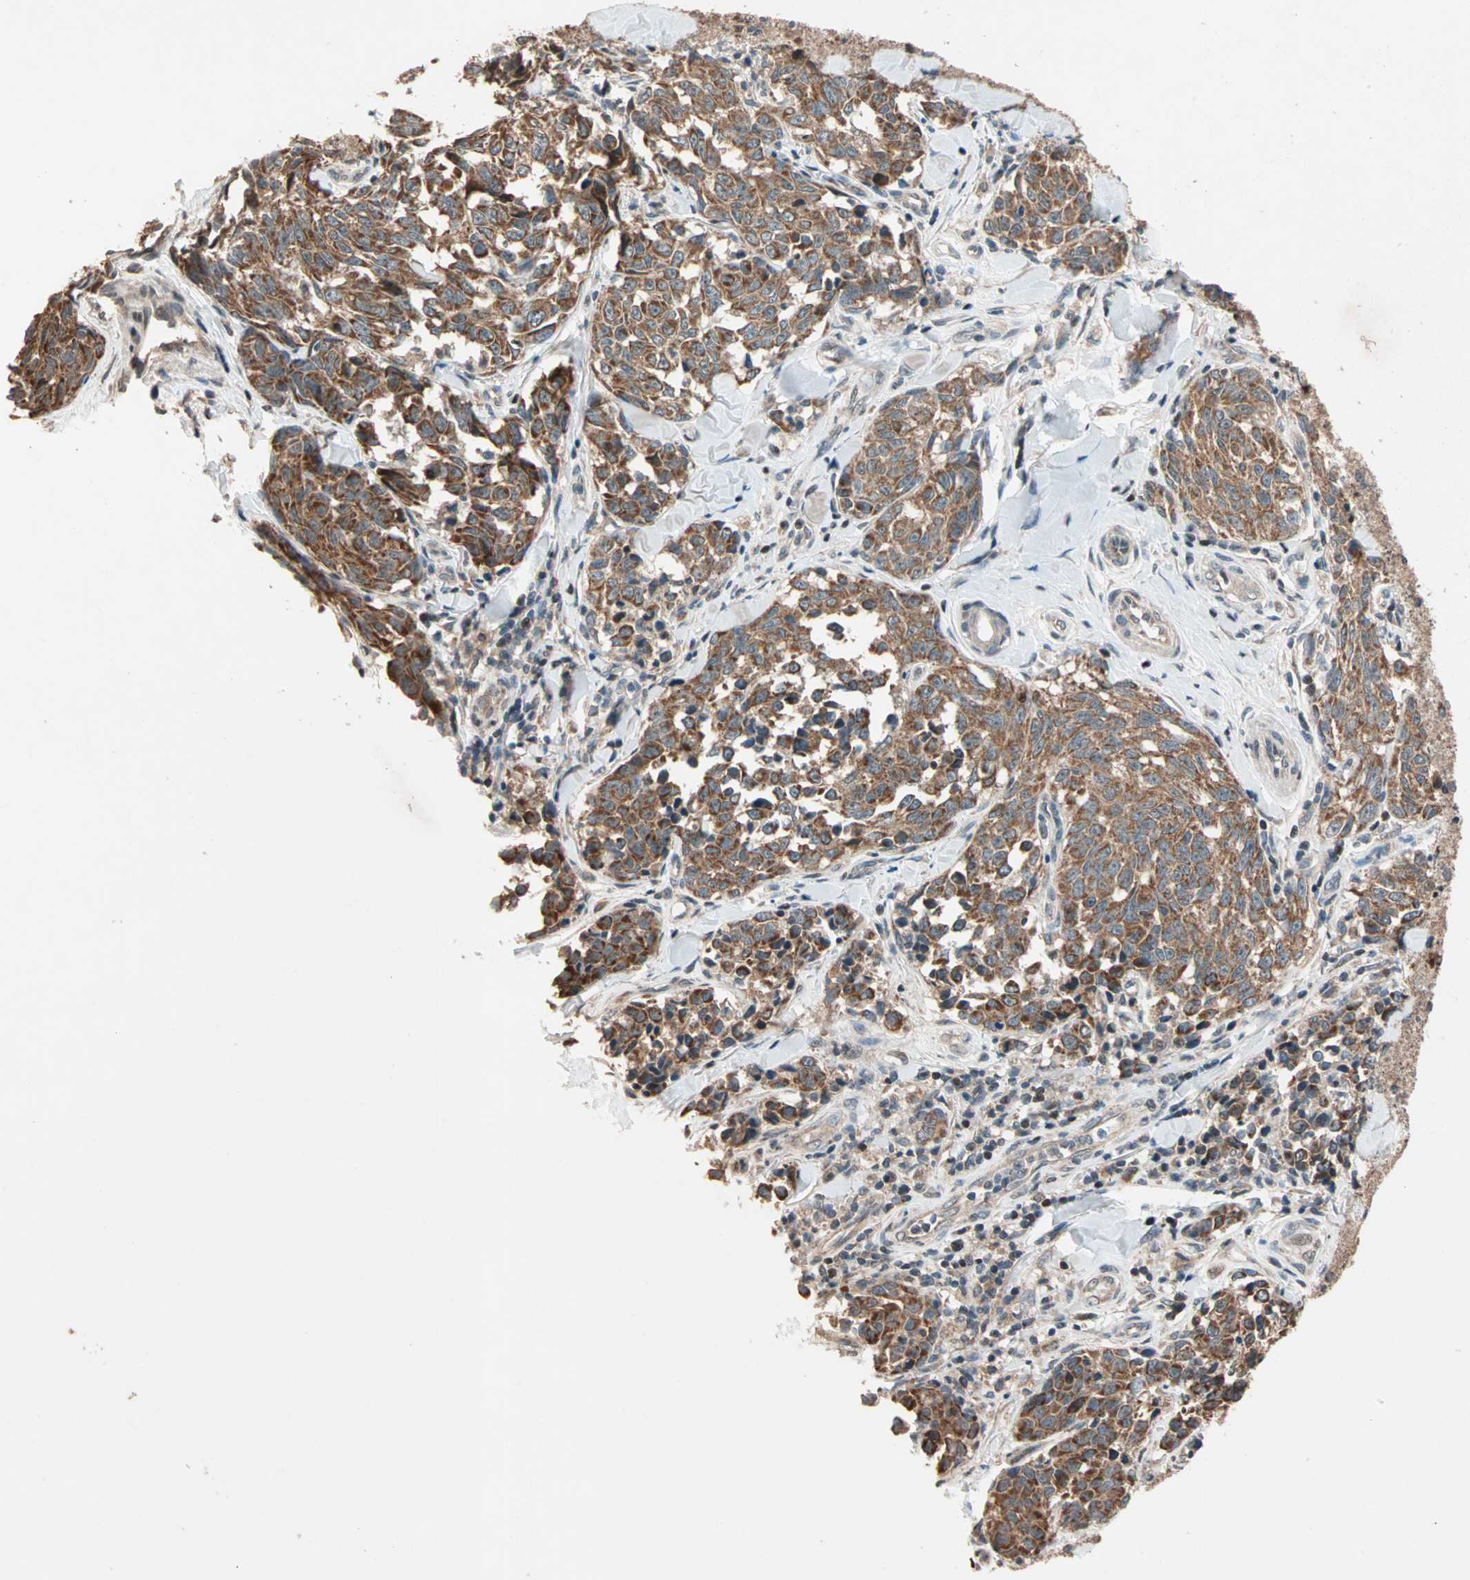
{"staining": {"intensity": "moderate", "quantity": ">75%", "location": "cytoplasmic/membranous"}, "tissue": "melanoma", "cell_type": "Tumor cells", "image_type": "cancer", "snomed": [{"axis": "morphology", "description": "Malignant melanoma, NOS"}, {"axis": "topography", "description": "Skin"}], "caption": "High-power microscopy captured an immunohistochemistry photomicrograph of malignant melanoma, revealing moderate cytoplasmic/membranous positivity in about >75% of tumor cells.", "gene": "HECW1", "patient": {"sex": "female", "age": 64}}